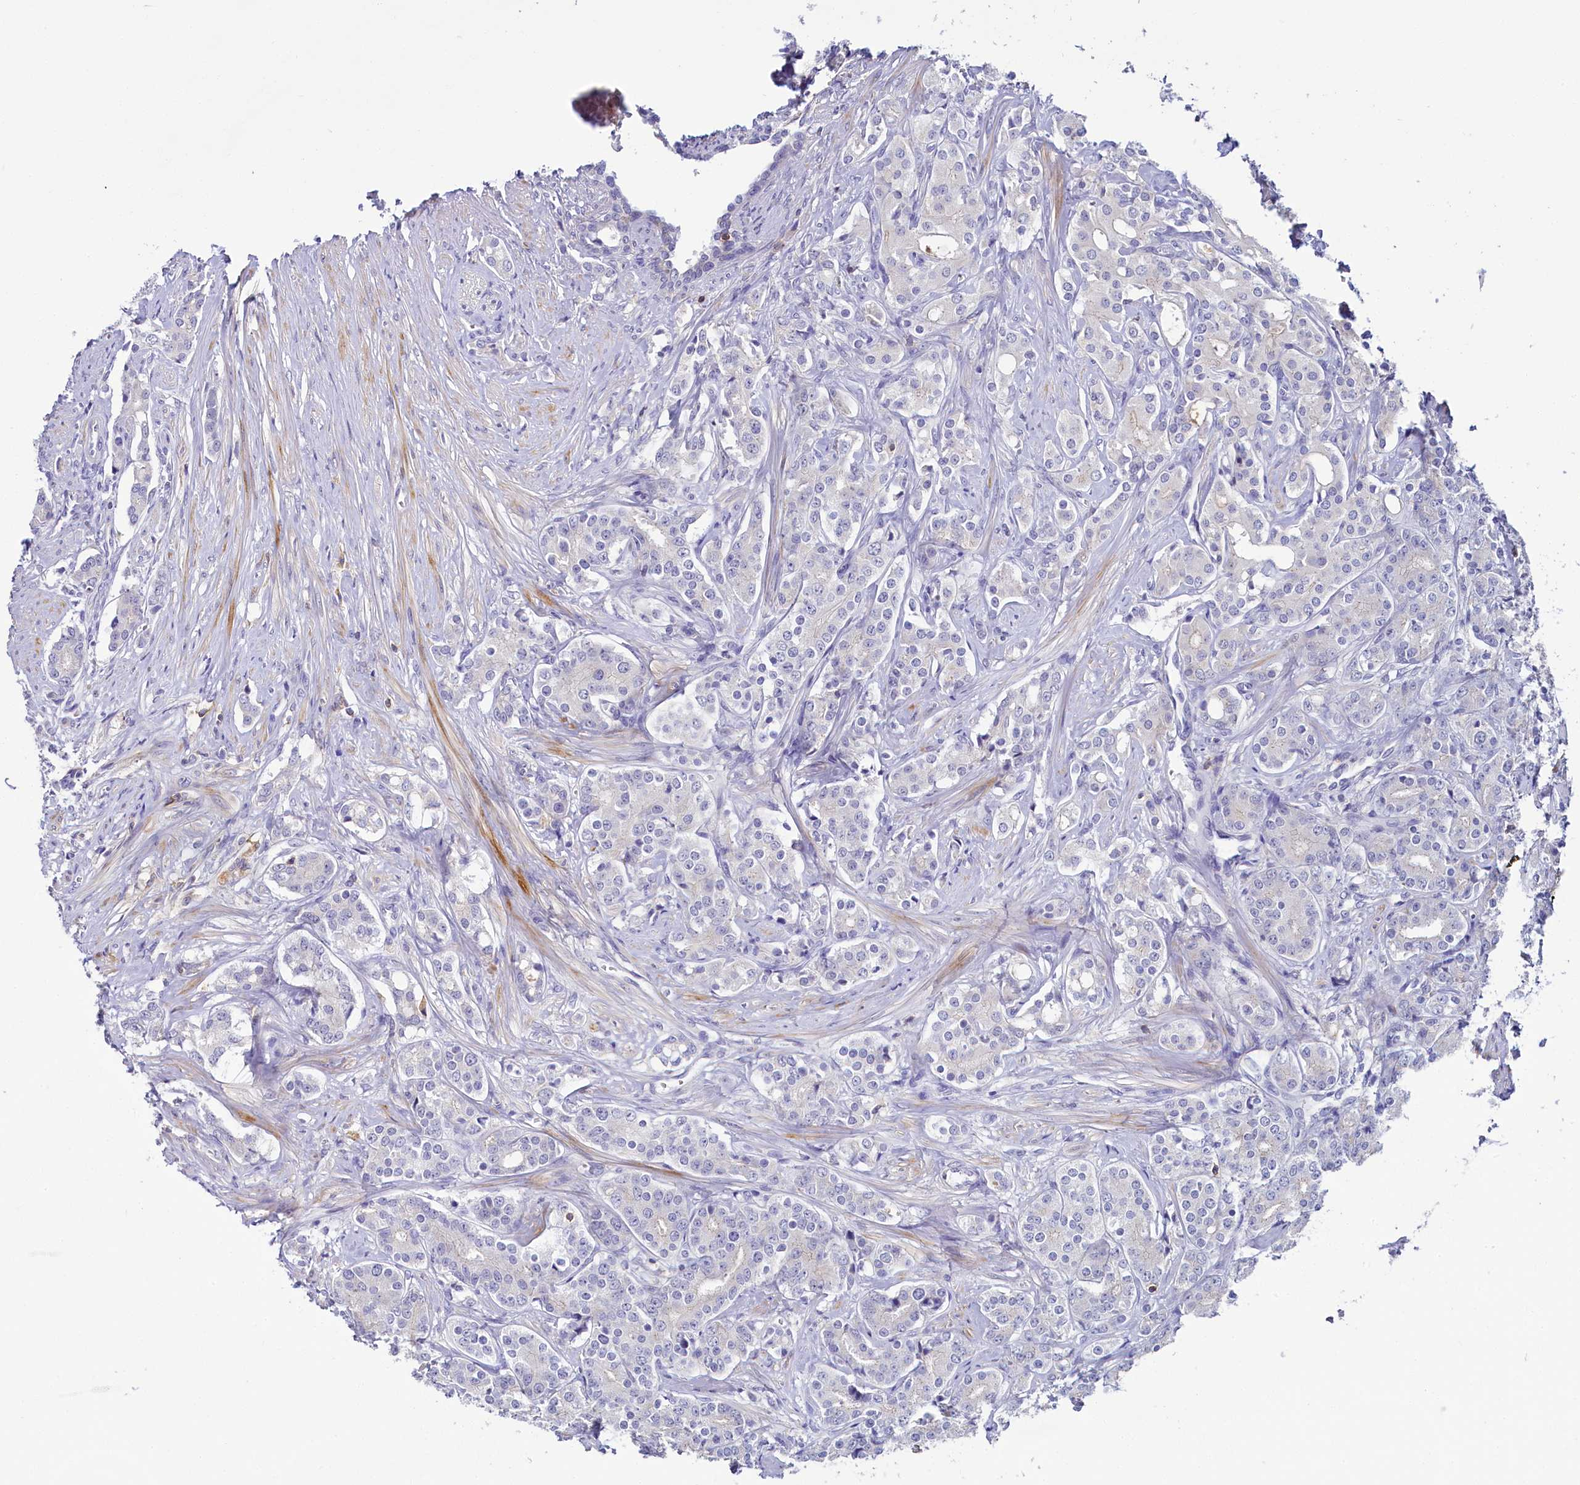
{"staining": {"intensity": "negative", "quantity": "none", "location": "none"}, "tissue": "prostate cancer", "cell_type": "Tumor cells", "image_type": "cancer", "snomed": [{"axis": "morphology", "description": "Adenocarcinoma, High grade"}, {"axis": "topography", "description": "Prostate"}], "caption": "Prostate cancer (adenocarcinoma (high-grade)) was stained to show a protein in brown. There is no significant expression in tumor cells. (Immunohistochemistry, brightfield microscopy, high magnification).", "gene": "FGFR2", "patient": {"sex": "male", "age": 62}}